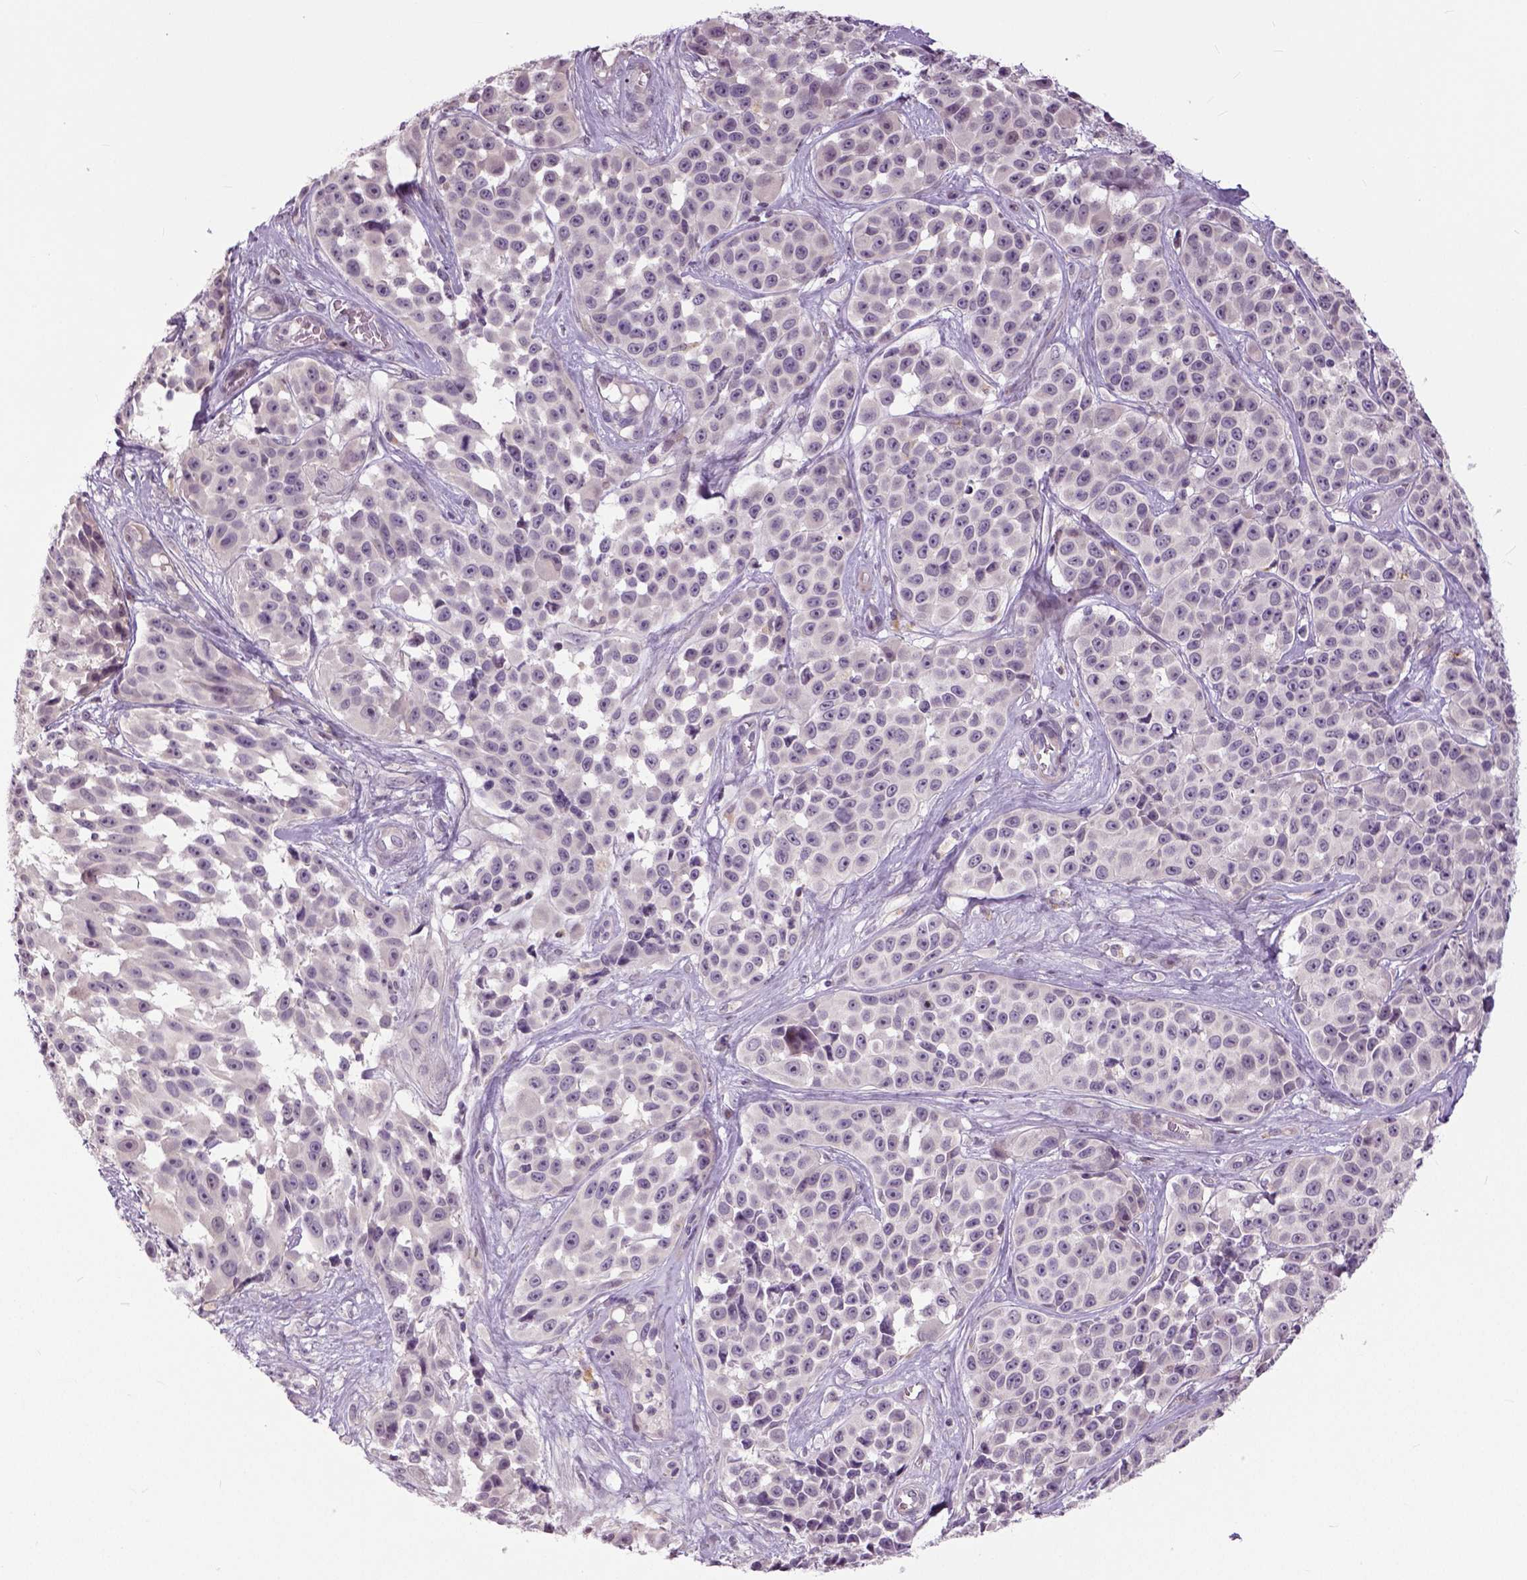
{"staining": {"intensity": "negative", "quantity": "none", "location": "none"}, "tissue": "melanoma", "cell_type": "Tumor cells", "image_type": "cancer", "snomed": [{"axis": "morphology", "description": "Malignant melanoma, NOS"}, {"axis": "topography", "description": "Skin"}], "caption": "This histopathology image is of malignant melanoma stained with immunohistochemistry (IHC) to label a protein in brown with the nuclei are counter-stained blue. There is no expression in tumor cells. Brightfield microscopy of immunohistochemistry stained with DAB (3,3'-diaminobenzidine) (brown) and hematoxylin (blue), captured at high magnification.", "gene": "NECAB1", "patient": {"sex": "female", "age": 88}}